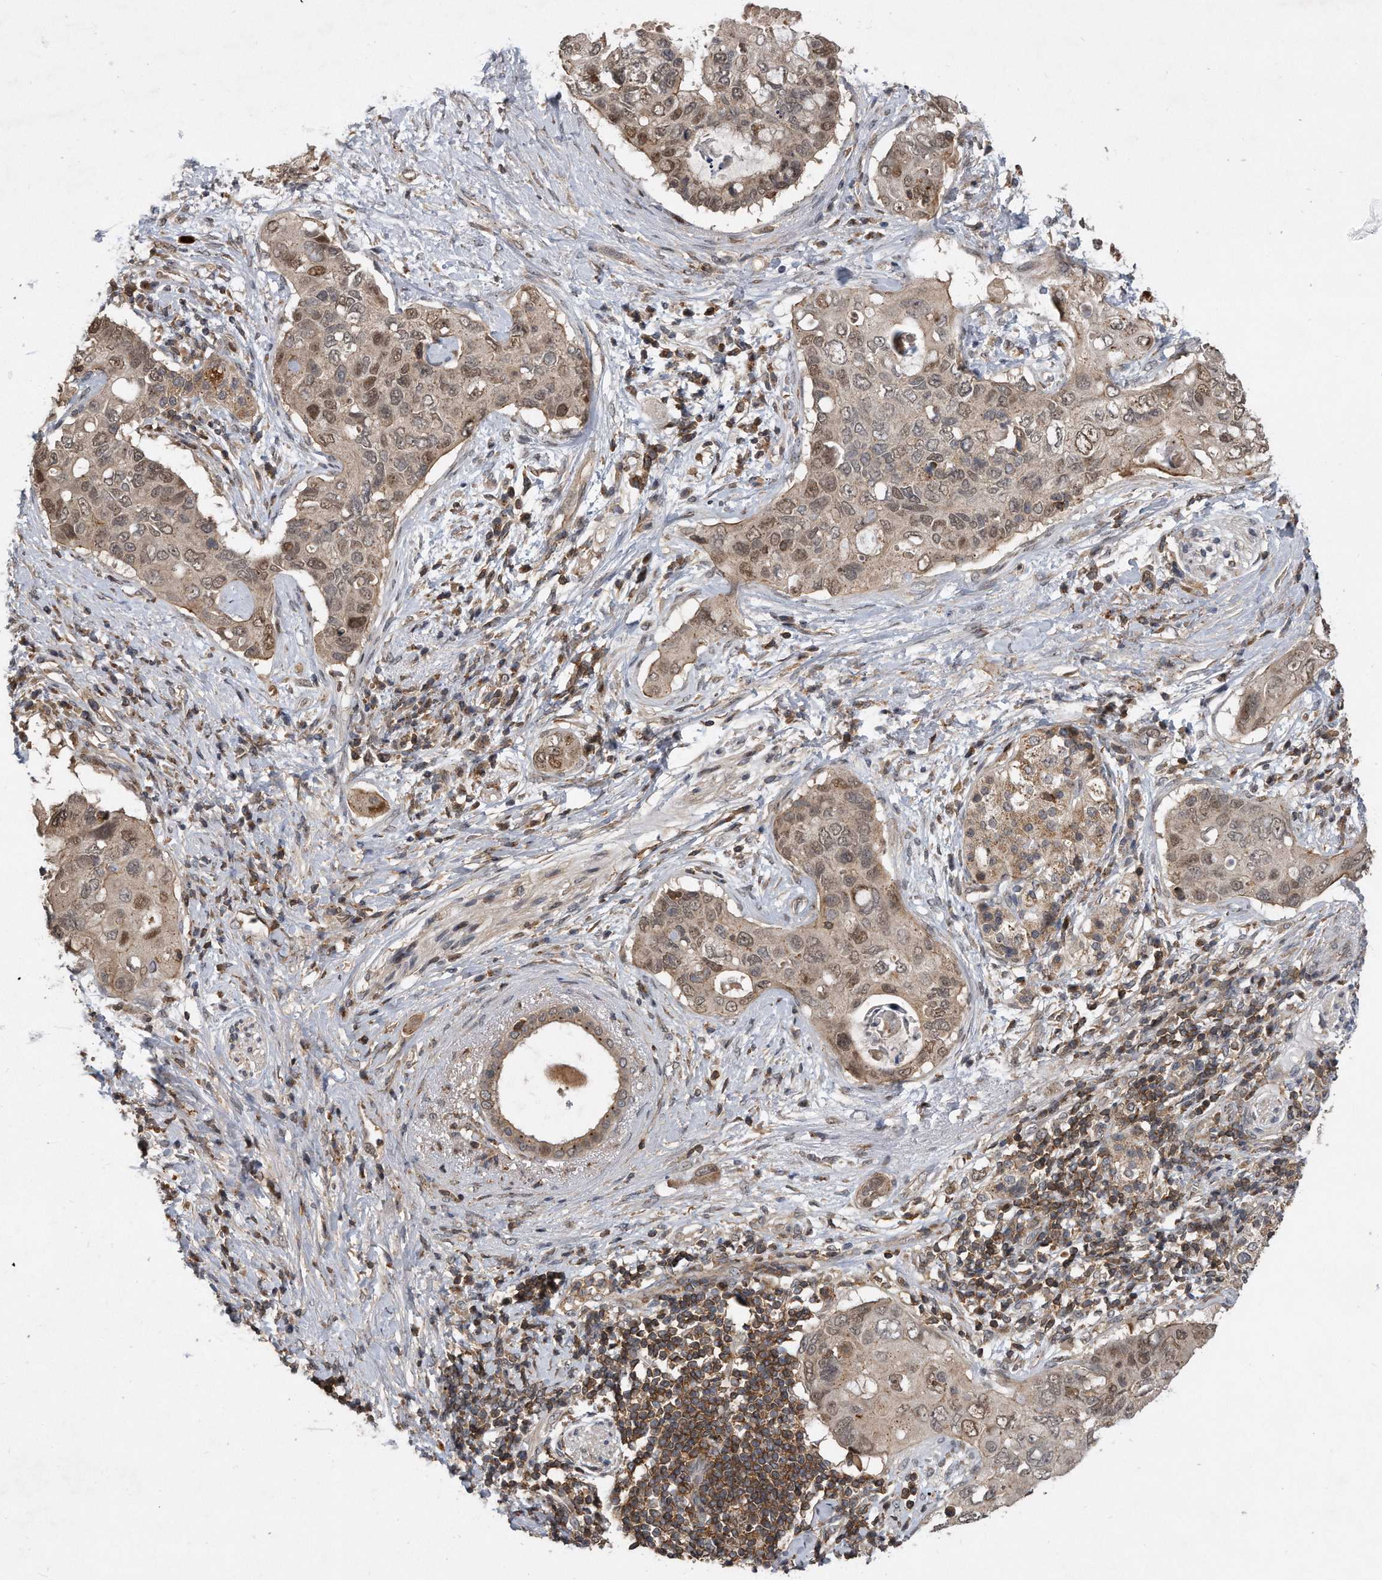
{"staining": {"intensity": "weak", "quantity": "25%-75%", "location": "cytoplasmic/membranous,nuclear"}, "tissue": "pancreatic cancer", "cell_type": "Tumor cells", "image_type": "cancer", "snomed": [{"axis": "morphology", "description": "Adenocarcinoma, NOS"}, {"axis": "topography", "description": "Pancreas"}], "caption": "Protein expression analysis of human adenocarcinoma (pancreatic) reveals weak cytoplasmic/membranous and nuclear positivity in about 25%-75% of tumor cells. The protein is shown in brown color, while the nuclei are stained blue.", "gene": "PGBD2", "patient": {"sex": "female", "age": 56}}